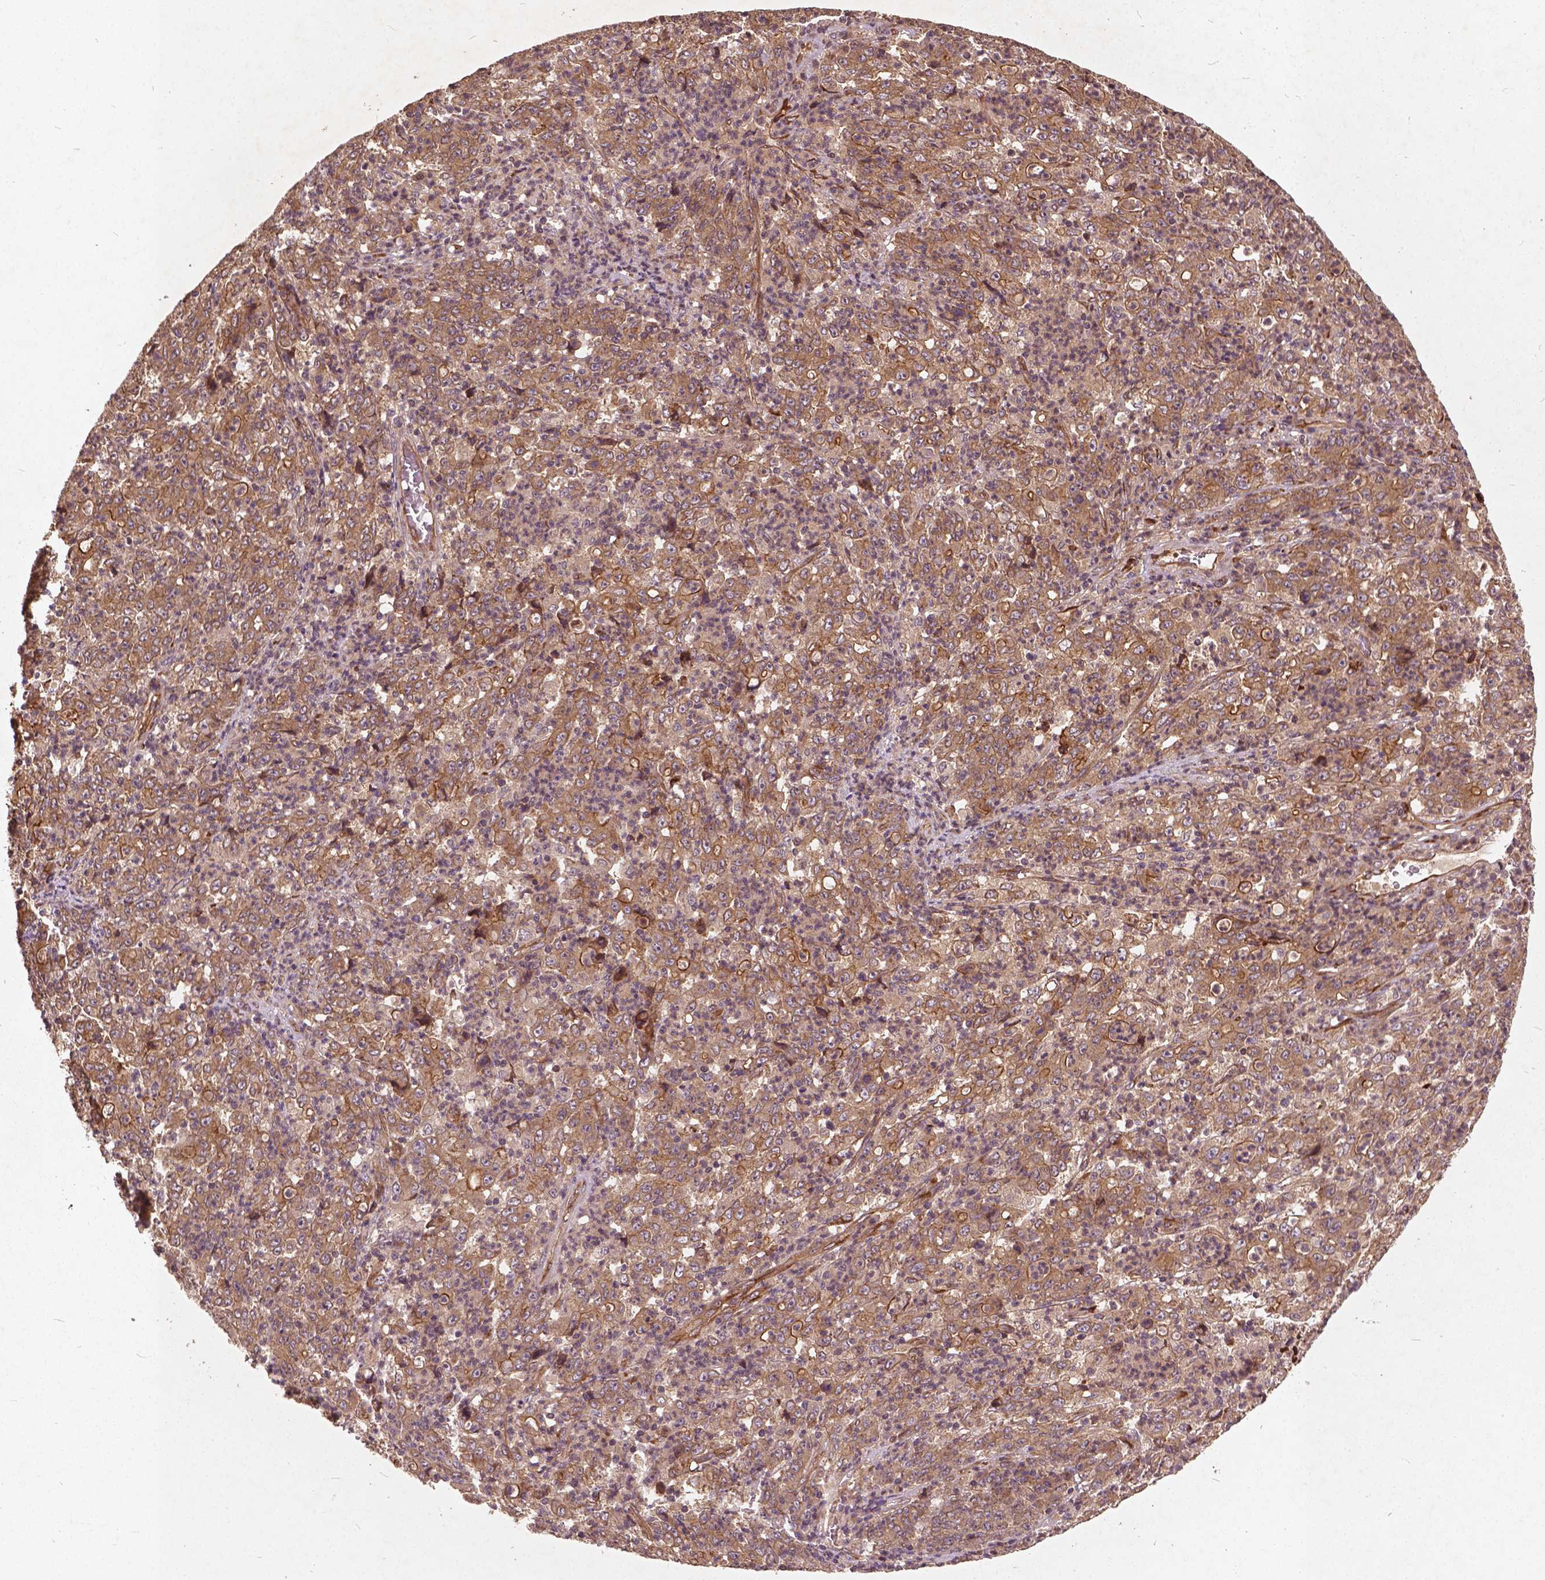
{"staining": {"intensity": "moderate", "quantity": ">75%", "location": "cytoplasmic/membranous"}, "tissue": "stomach cancer", "cell_type": "Tumor cells", "image_type": "cancer", "snomed": [{"axis": "morphology", "description": "Adenocarcinoma, NOS"}, {"axis": "topography", "description": "Stomach, lower"}], "caption": "The photomicrograph shows a brown stain indicating the presence of a protein in the cytoplasmic/membranous of tumor cells in stomach adenocarcinoma.", "gene": "UBXN2A", "patient": {"sex": "female", "age": 71}}